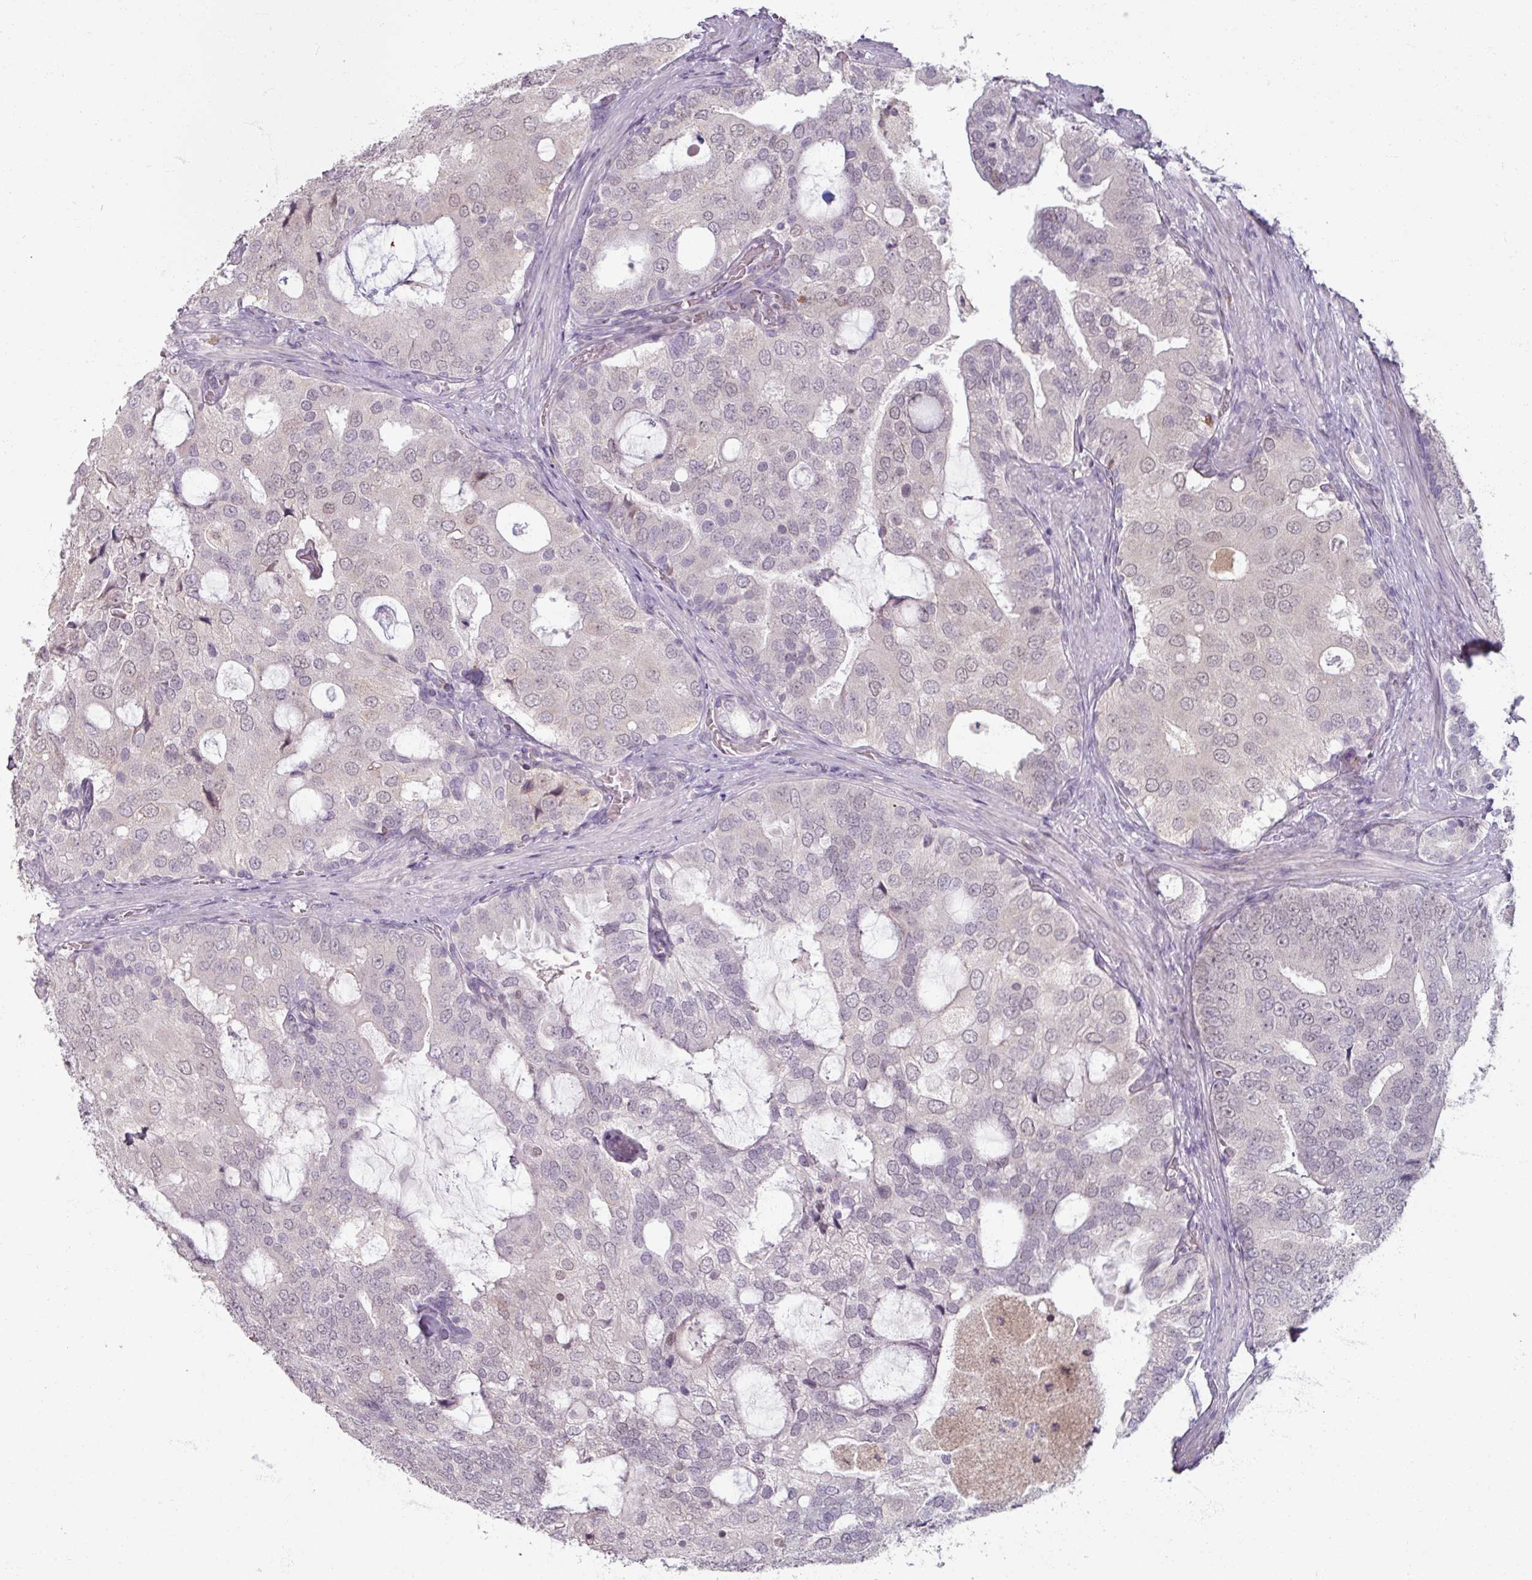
{"staining": {"intensity": "negative", "quantity": "none", "location": "none"}, "tissue": "prostate cancer", "cell_type": "Tumor cells", "image_type": "cancer", "snomed": [{"axis": "morphology", "description": "Adenocarcinoma, High grade"}, {"axis": "topography", "description": "Prostate"}], "caption": "Micrograph shows no significant protein staining in tumor cells of prostate cancer. The staining was performed using DAB to visualize the protein expression in brown, while the nuclei were stained in blue with hematoxylin (Magnification: 20x).", "gene": "SOX11", "patient": {"sex": "male", "age": 55}}